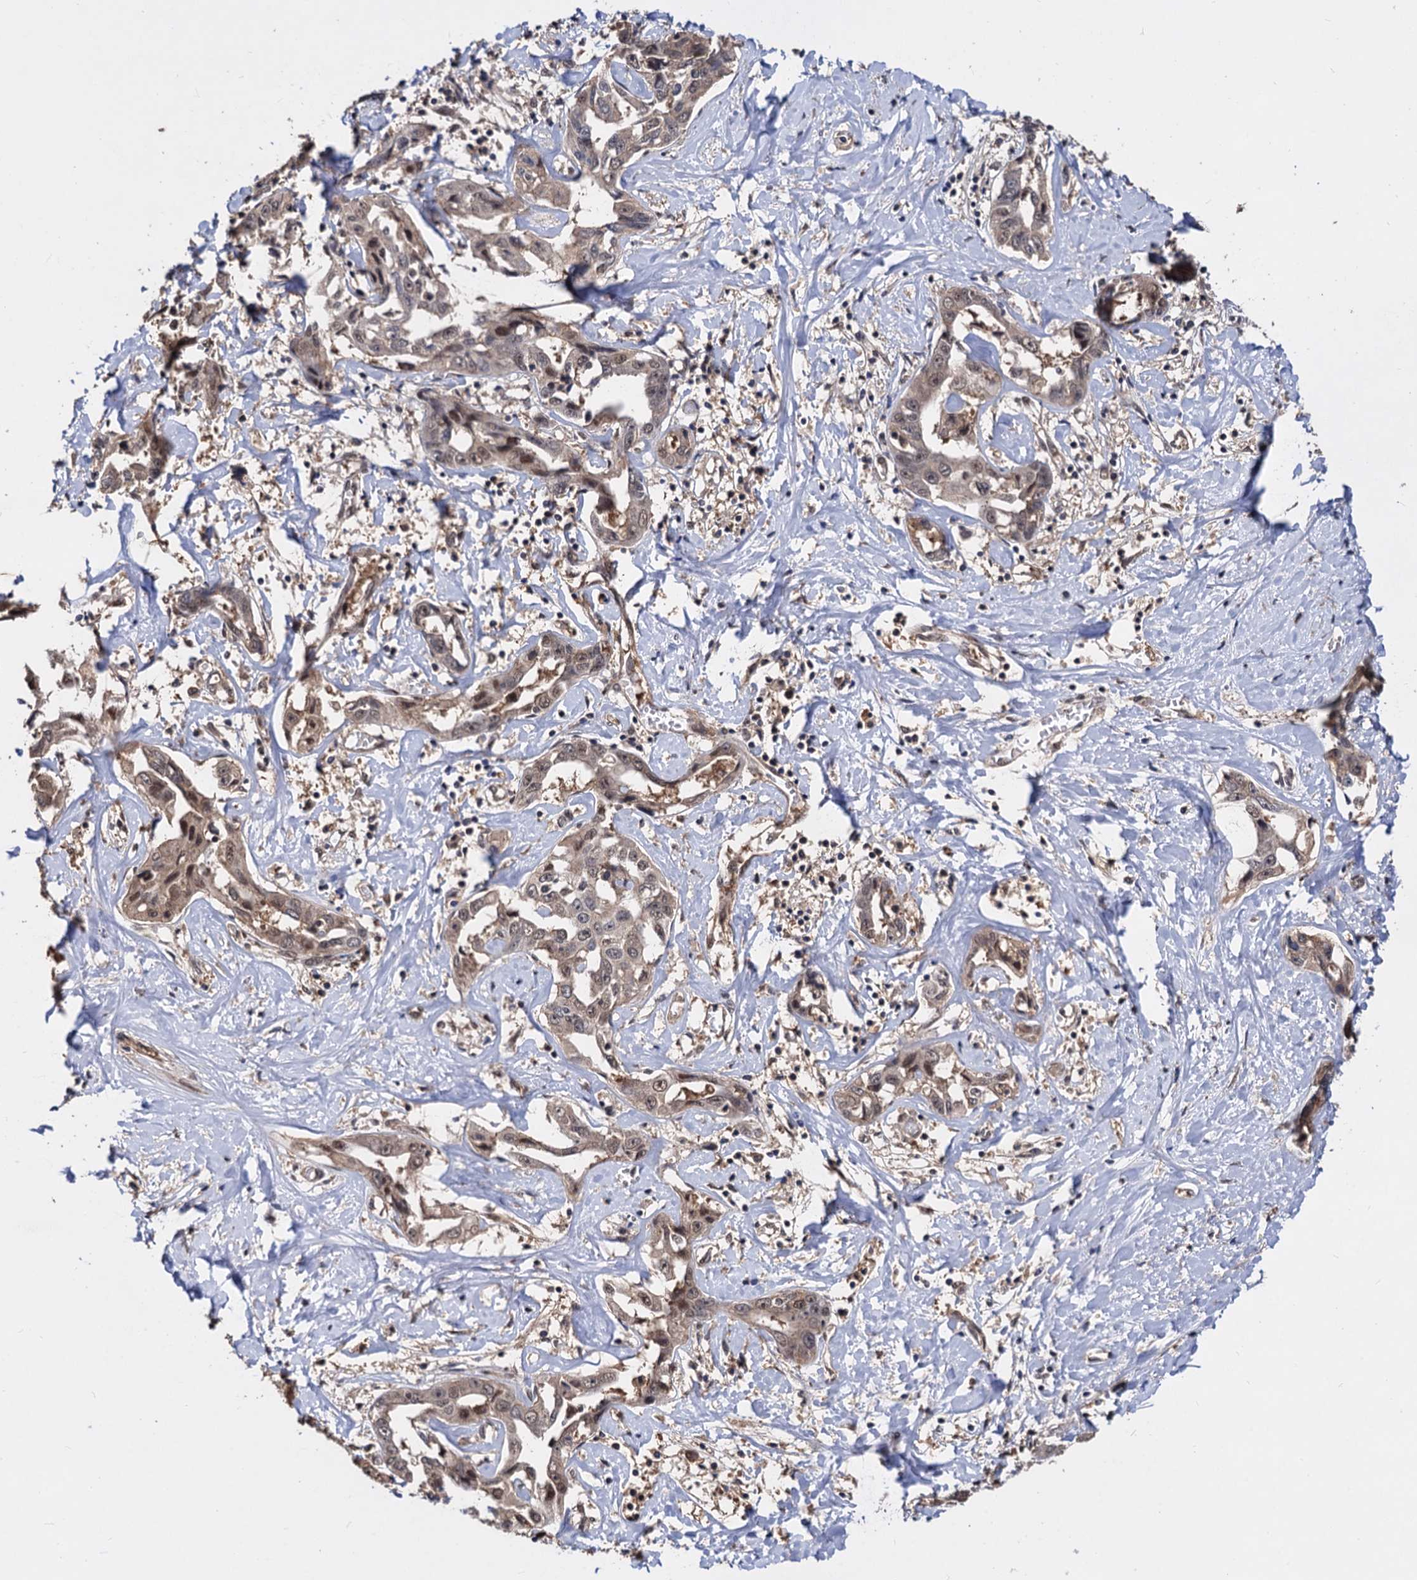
{"staining": {"intensity": "weak", "quantity": ">75%", "location": "cytoplasmic/membranous,nuclear"}, "tissue": "liver cancer", "cell_type": "Tumor cells", "image_type": "cancer", "snomed": [{"axis": "morphology", "description": "Cholangiocarcinoma"}, {"axis": "topography", "description": "Liver"}], "caption": "Protein expression analysis of liver cholangiocarcinoma demonstrates weak cytoplasmic/membranous and nuclear staining in approximately >75% of tumor cells.", "gene": "PSMD4", "patient": {"sex": "male", "age": 59}}